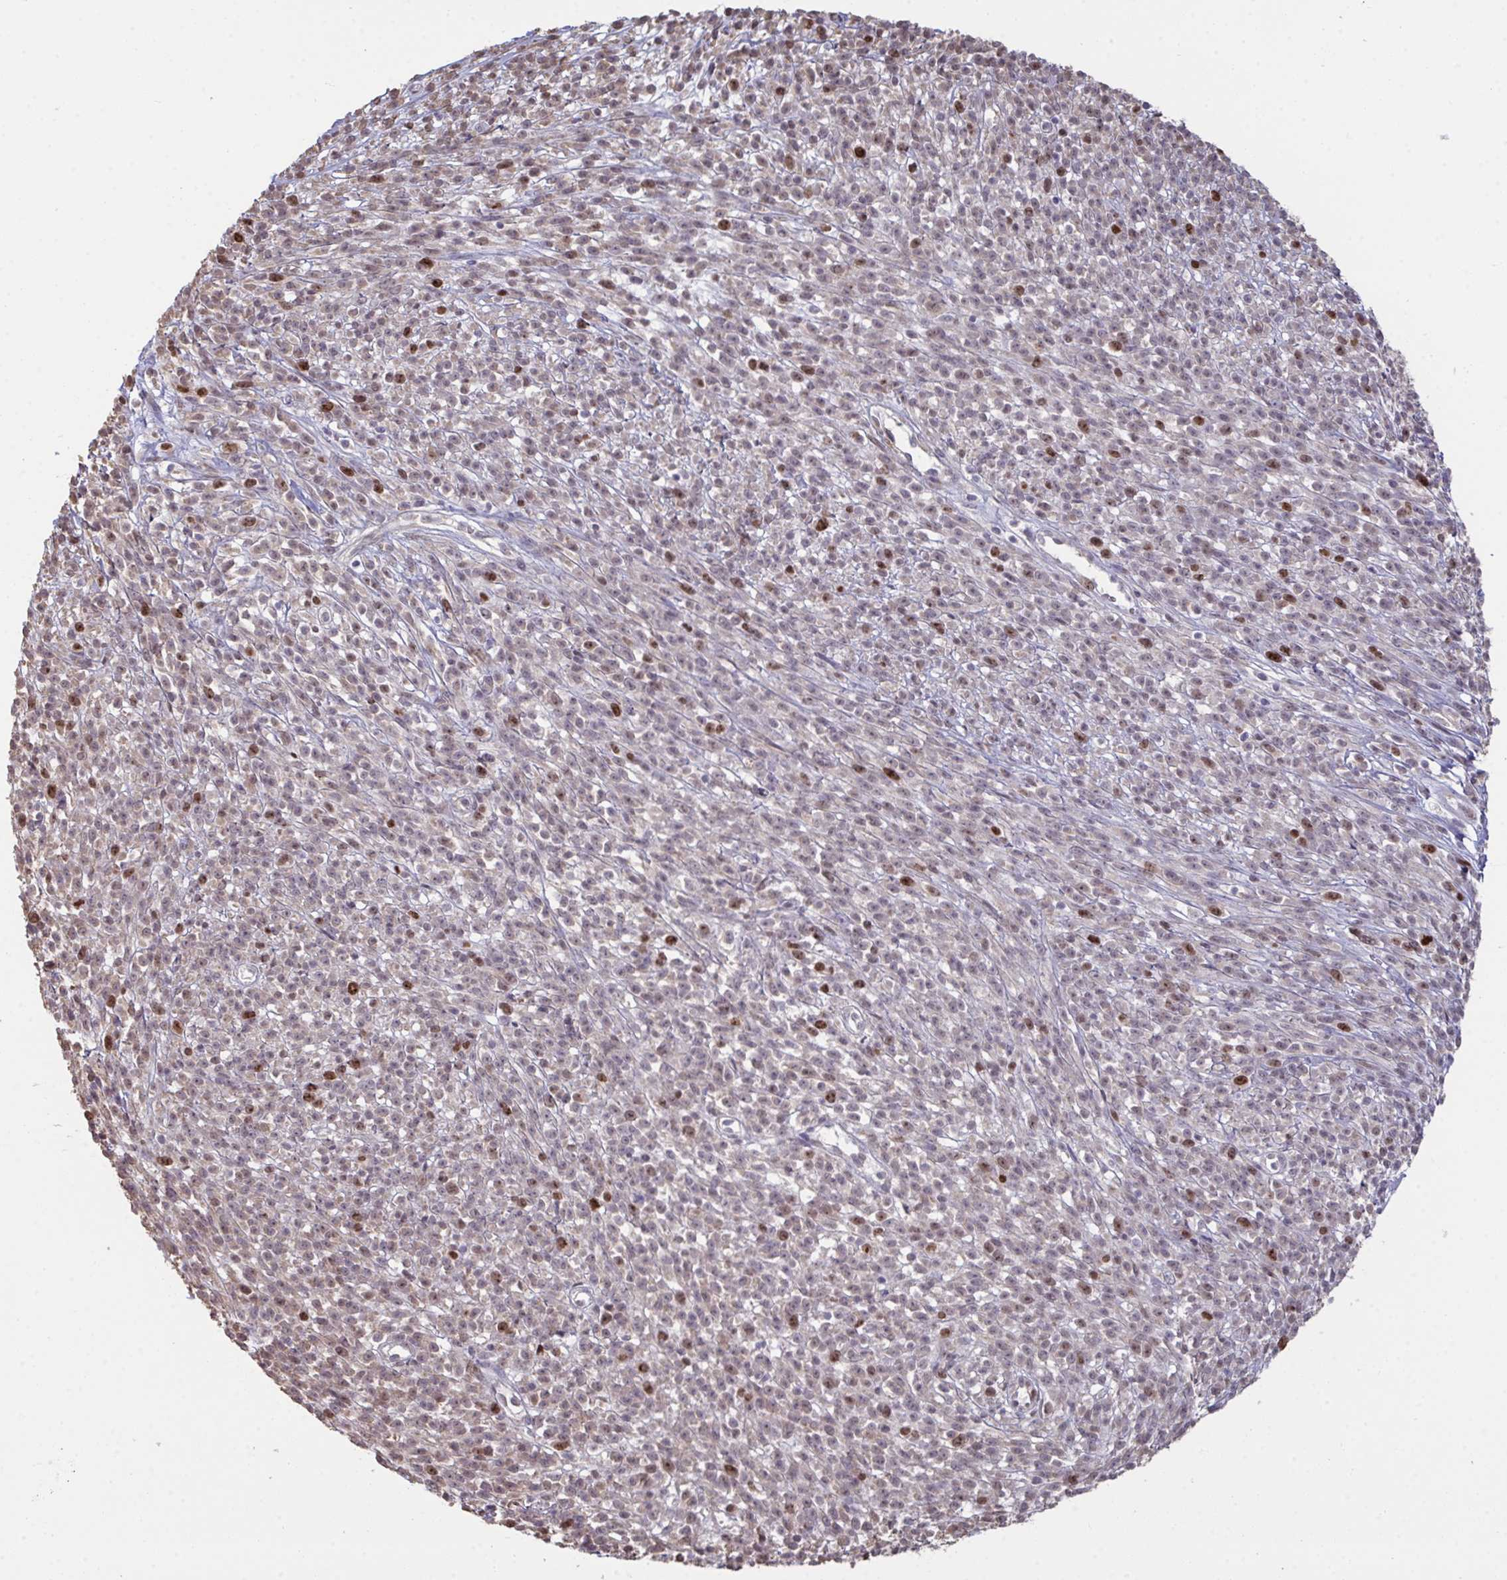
{"staining": {"intensity": "moderate", "quantity": "<25%", "location": "nuclear"}, "tissue": "melanoma", "cell_type": "Tumor cells", "image_type": "cancer", "snomed": [{"axis": "morphology", "description": "Malignant melanoma, NOS"}, {"axis": "topography", "description": "Skin"}, {"axis": "topography", "description": "Skin of trunk"}], "caption": "Protein positivity by IHC shows moderate nuclear positivity in about <25% of tumor cells in malignant melanoma. (DAB (3,3'-diaminobenzidine) IHC, brown staining for protein, blue staining for nuclei).", "gene": "SETD7", "patient": {"sex": "male", "age": 74}}